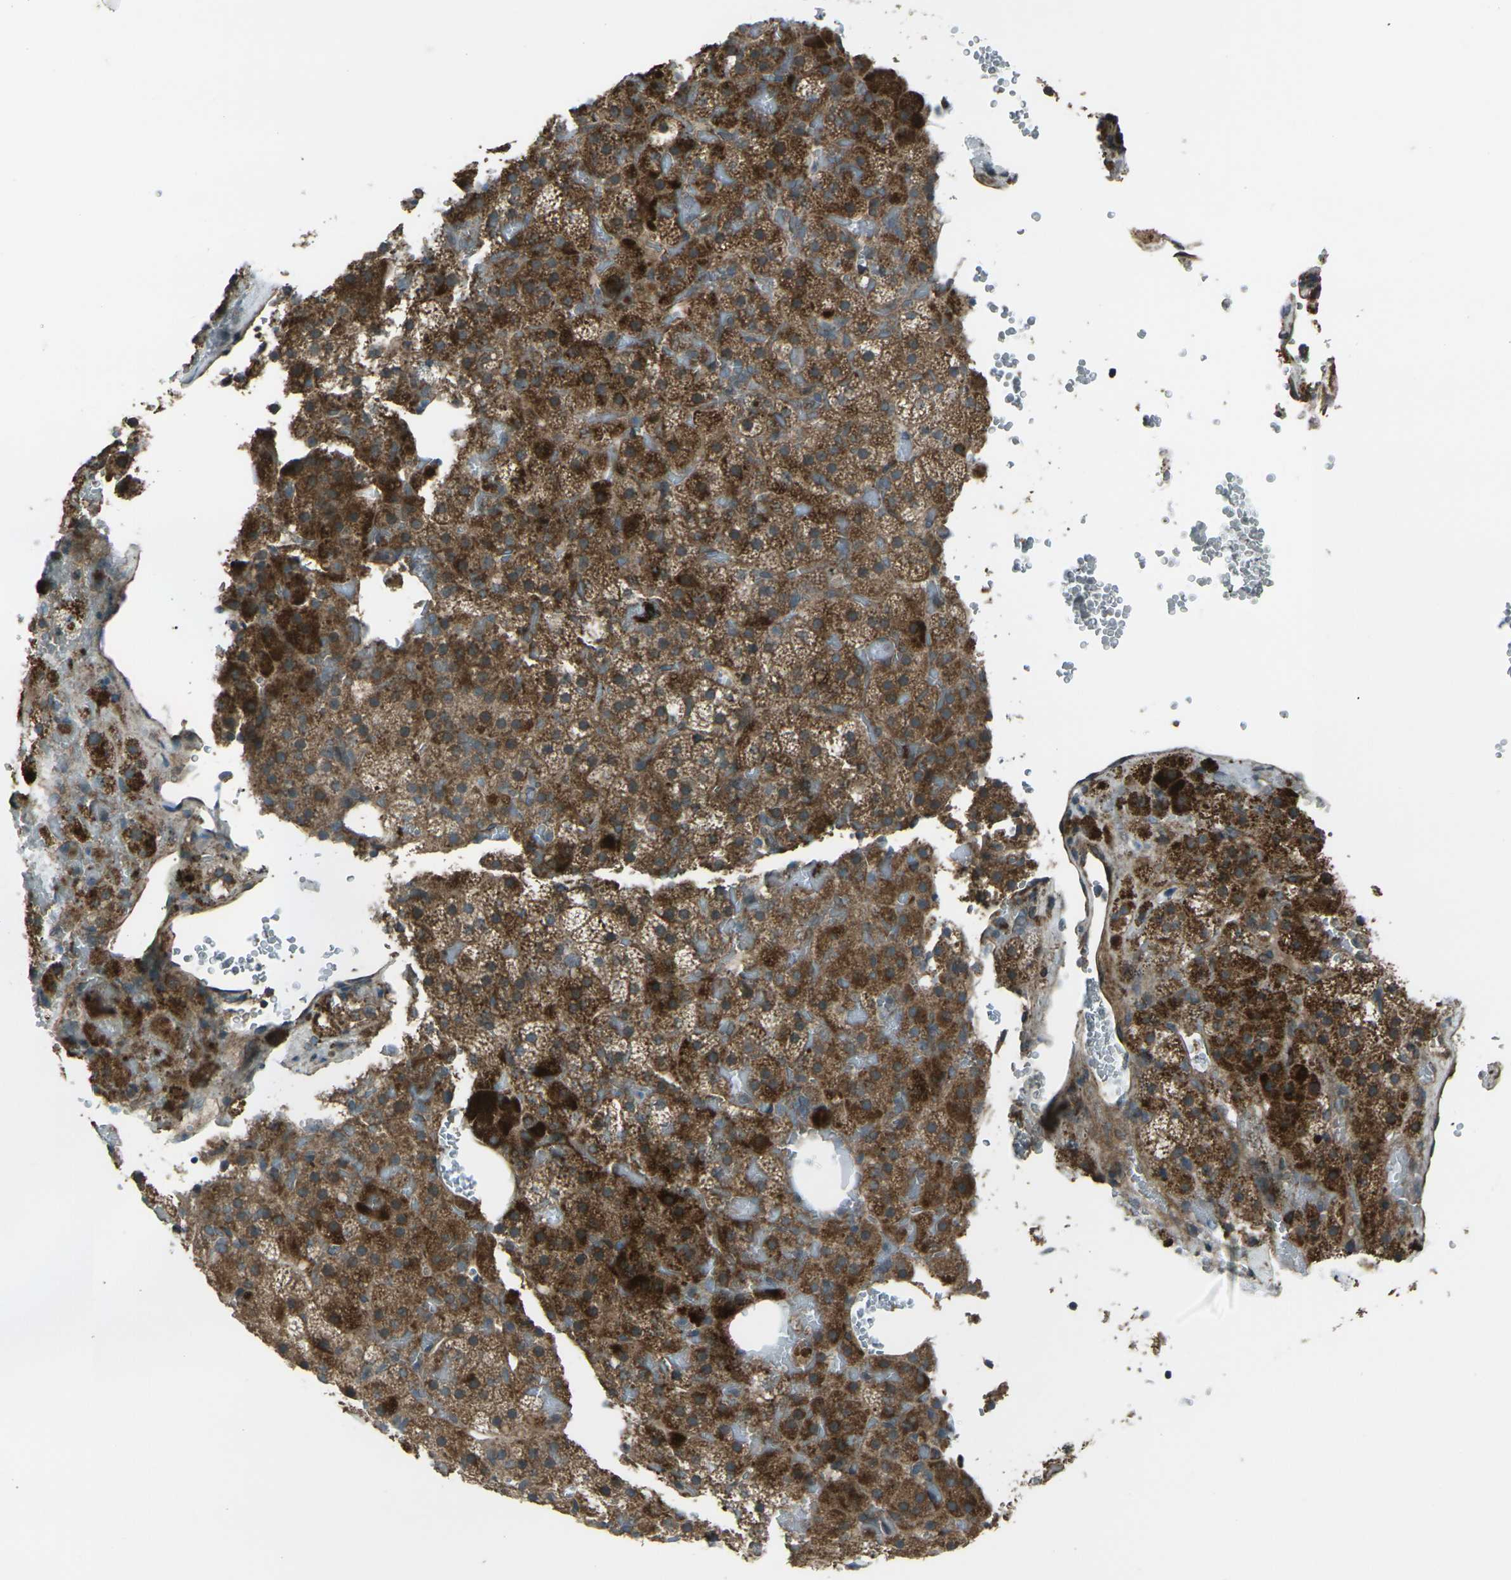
{"staining": {"intensity": "moderate", "quantity": ">75%", "location": "cytoplasmic/membranous"}, "tissue": "adrenal gland", "cell_type": "Glandular cells", "image_type": "normal", "snomed": [{"axis": "morphology", "description": "Normal tissue, NOS"}, {"axis": "topography", "description": "Adrenal gland"}], "caption": "Immunohistochemistry photomicrograph of normal adrenal gland: human adrenal gland stained using IHC displays medium levels of moderate protein expression localized specifically in the cytoplasmic/membranous of glandular cells, appearing as a cytoplasmic/membranous brown color.", "gene": "LSMEM1", "patient": {"sex": "female", "age": 59}}